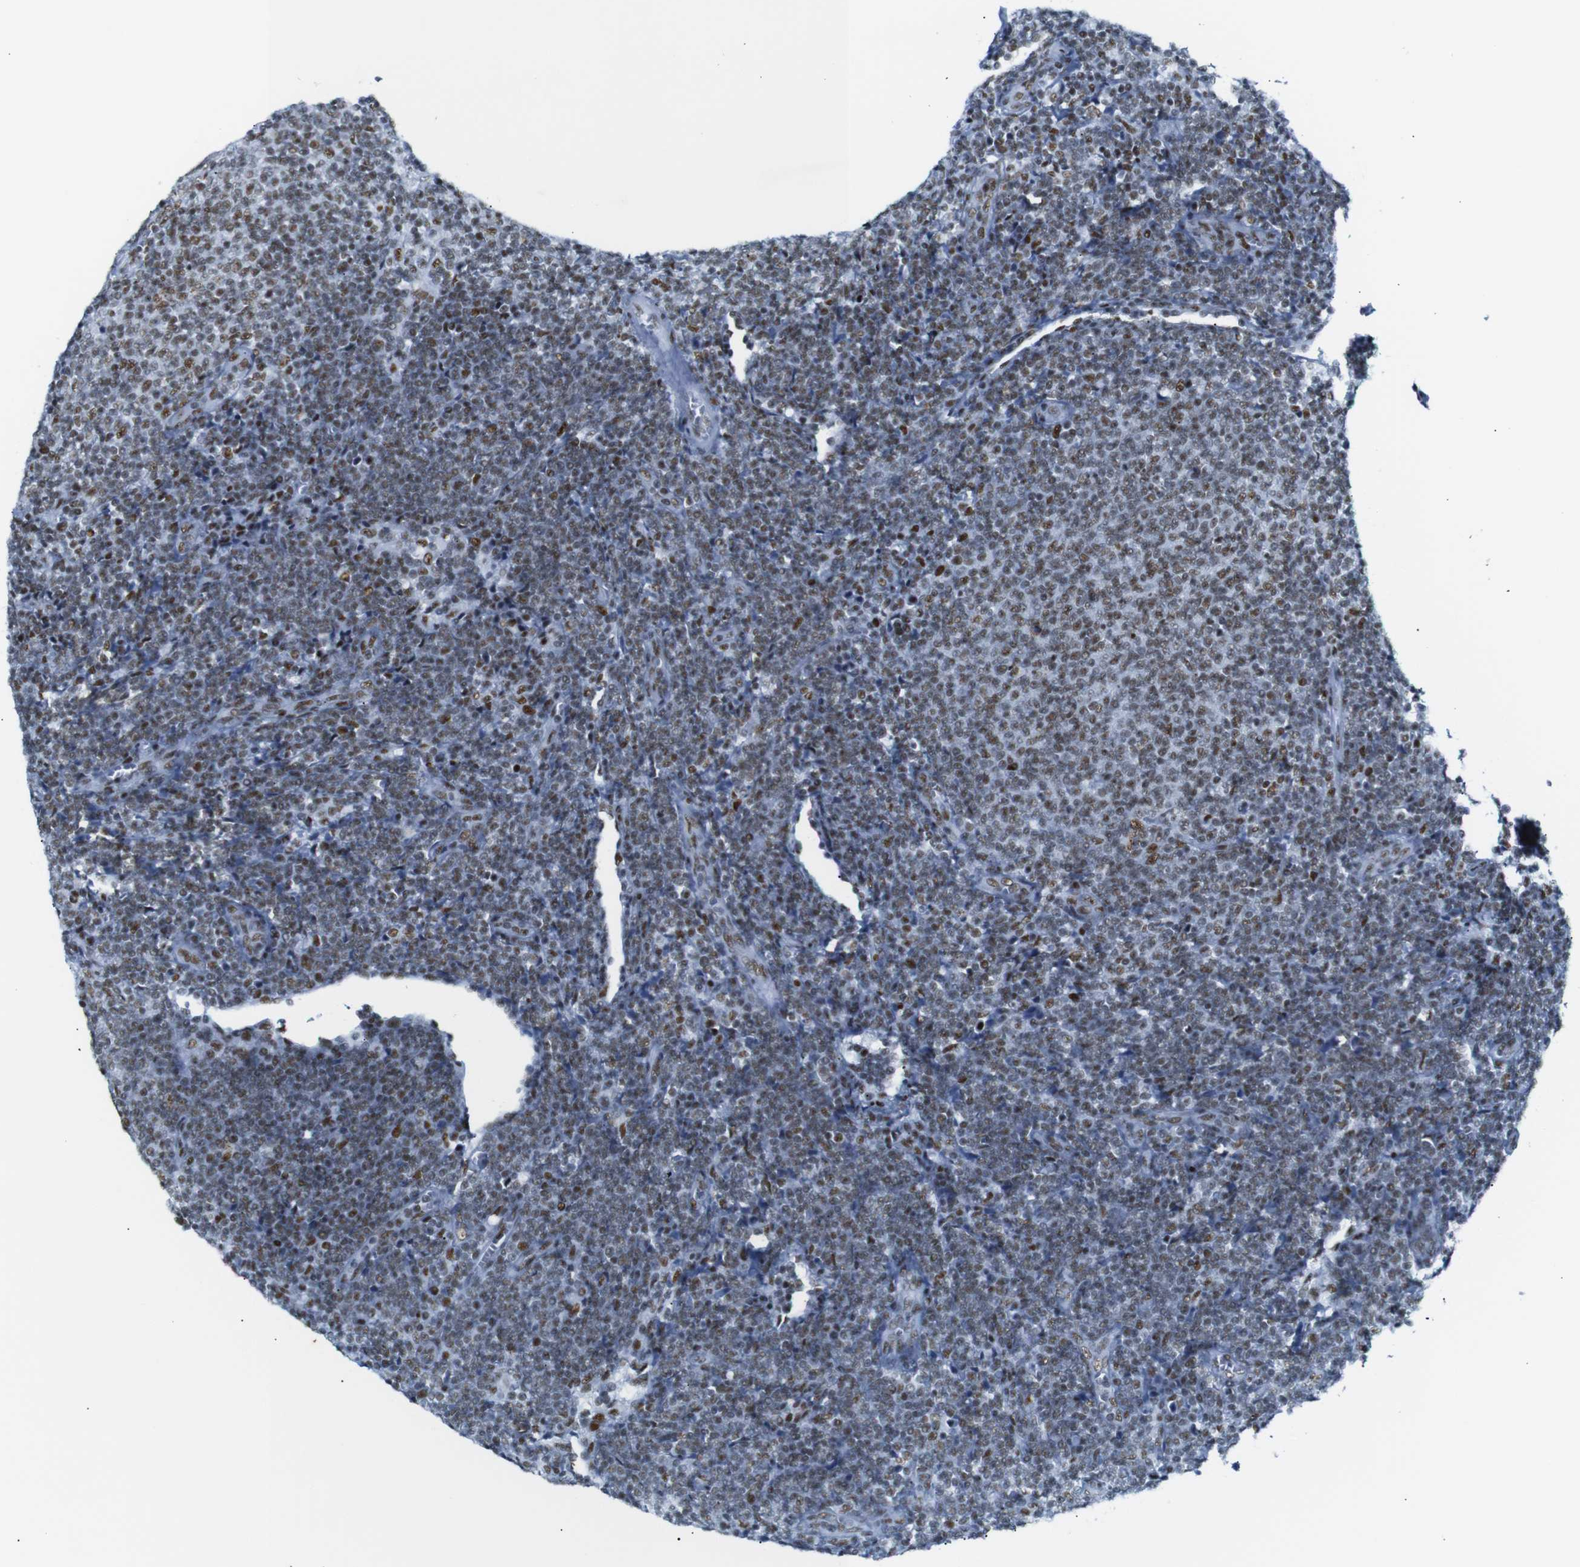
{"staining": {"intensity": "moderate", "quantity": "<25%", "location": "nuclear"}, "tissue": "lymphoma", "cell_type": "Tumor cells", "image_type": "cancer", "snomed": [{"axis": "morphology", "description": "Malignant lymphoma, non-Hodgkin's type, Low grade"}, {"axis": "topography", "description": "Lymph node"}], "caption": "Lymphoma stained with IHC displays moderate nuclear positivity in about <25% of tumor cells. (DAB IHC, brown staining for protein, blue staining for nuclei).", "gene": "TRA2B", "patient": {"sex": "male", "age": 66}}